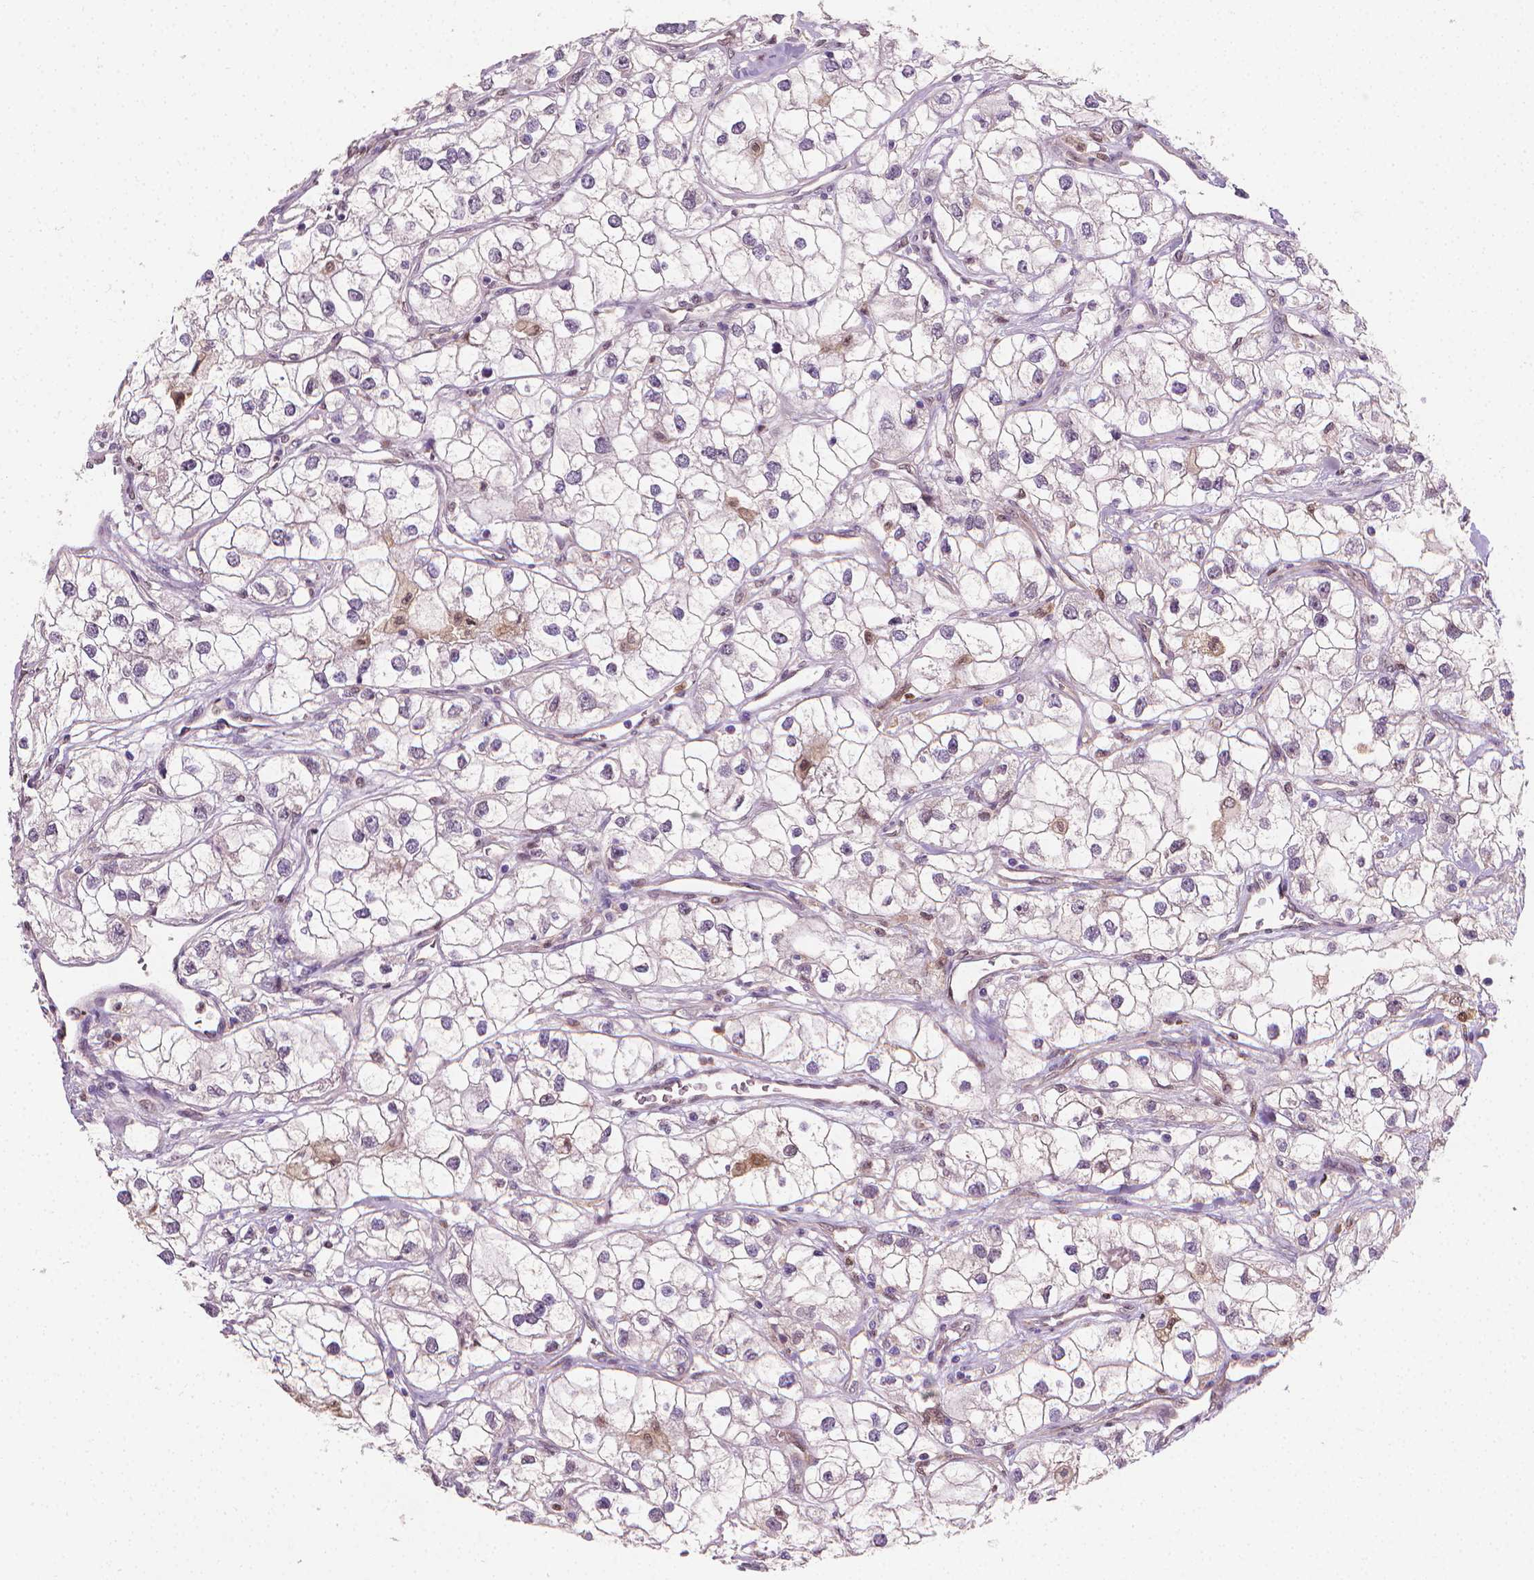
{"staining": {"intensity": "negative", "quantity": "none", "location": "none"}, "tissue": "renal cancer", "cell_type": "Tumor cells", "image_type": "cancer", "snomed": [{"axis": "morphology", "description": "Adenocarcinoma, NOS"}, {"axis": "topography", "description": "Kidney"}], "caption": "Immunohistochemical staining of adenocarcinoma (renal) reveals no significant expression in tumor cells. Brightfield microscopy of immunohistochemistry stained with DAB (brown) and hematoxylin (blue), captured at high magnification.", "gene": "TNFAIP2", "patient": {"sex": "male", "age": 59}}